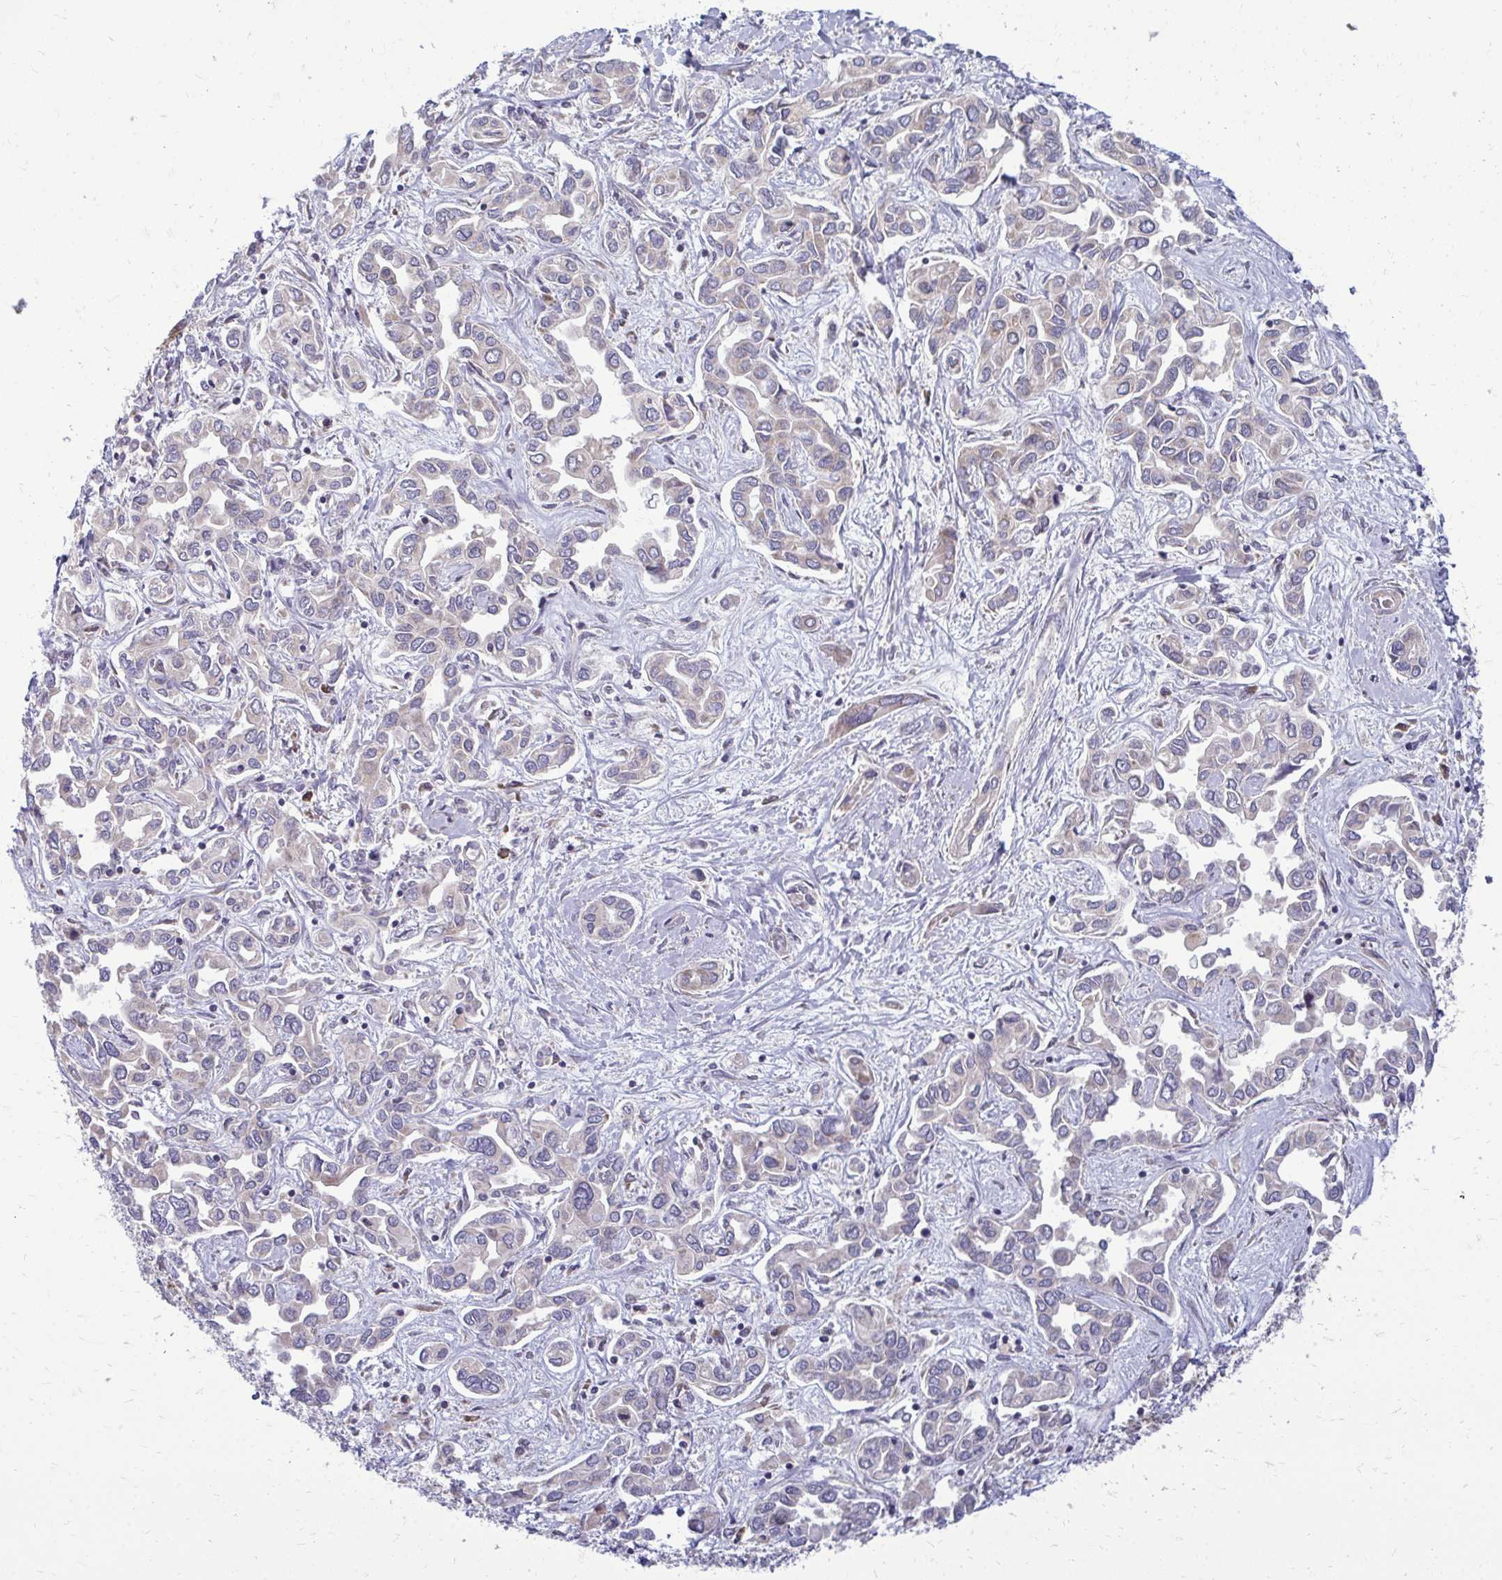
{"staining": {"intensity": "negative", "quantity": "none", "location": "none"}, "tissue": "liver cancer", "cell_type": "Tumor cells", "image_type": "cancer", "snomed": [{"axis": "morphology", "description": "Cholangiocarcinoma"}, {"axis": "topography", "description": "Liver"}], "caption": "The IHC micrograph has no significant positivity in tumor cells of cholangiocarcinoma (liver) tissue.", "gene": "RPLP2", "patient": {"sex": "female", "age": 64}}